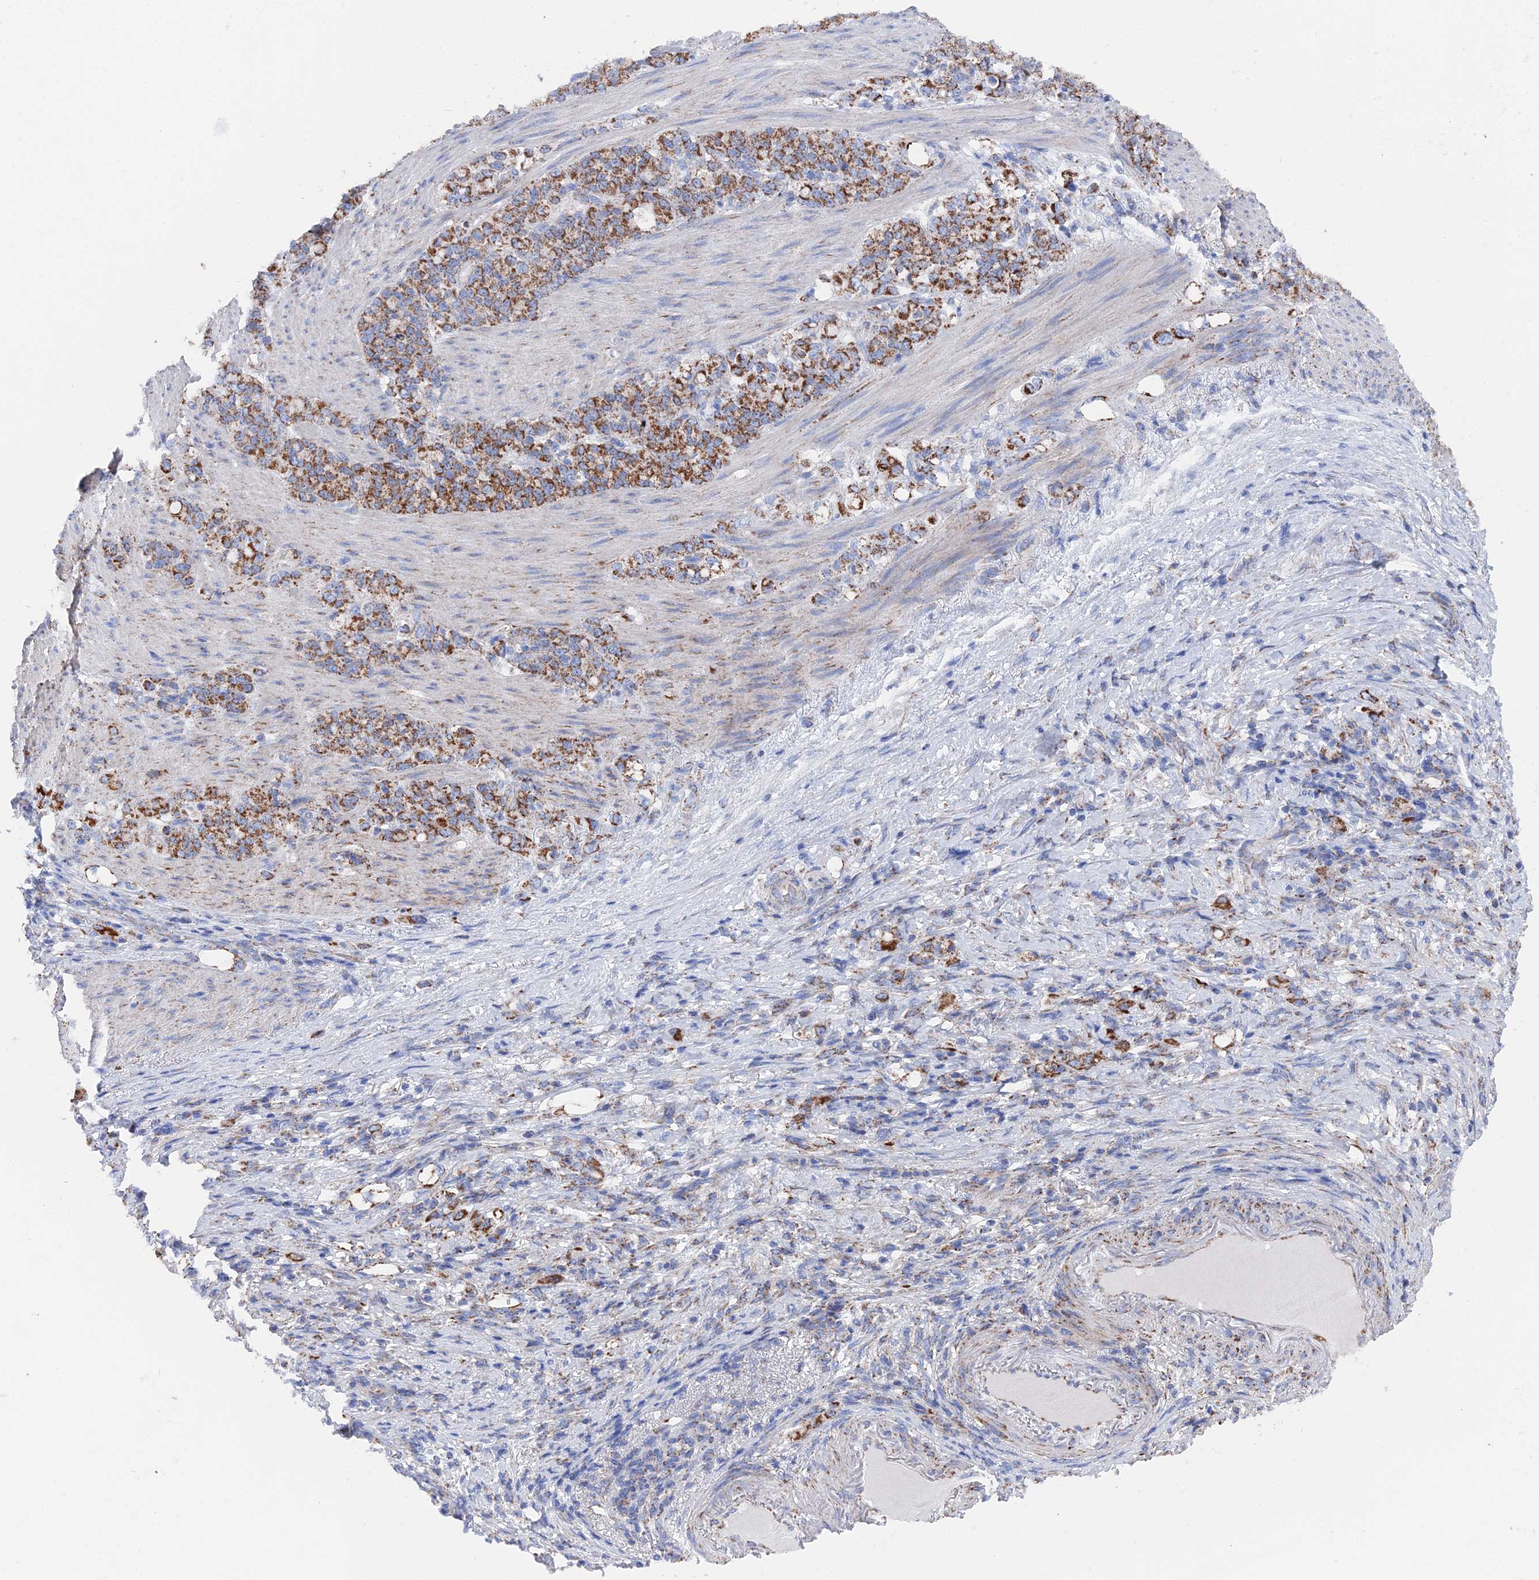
{"staining": {"intensity": "strong", "quantity": ">75%", "location": "cytoplasmic/membranous"}, "tissue": "stomach cancer", "cell_type": "Tumor cells", "image_type": "cancer", "snomed": [{"axis": "morphology", "description": "Adenocarcinoma, NOS"}, {"axis": "topography", "description": "Stomach"}], "caption": "Human stomach cancer stained for a protein (brown) demonstrates strong cytoplasmic/membranous positive positivity in about >75% of tumor cells.", "gene": "IFT80", "patient": {"sex": "female", "age": 79}}